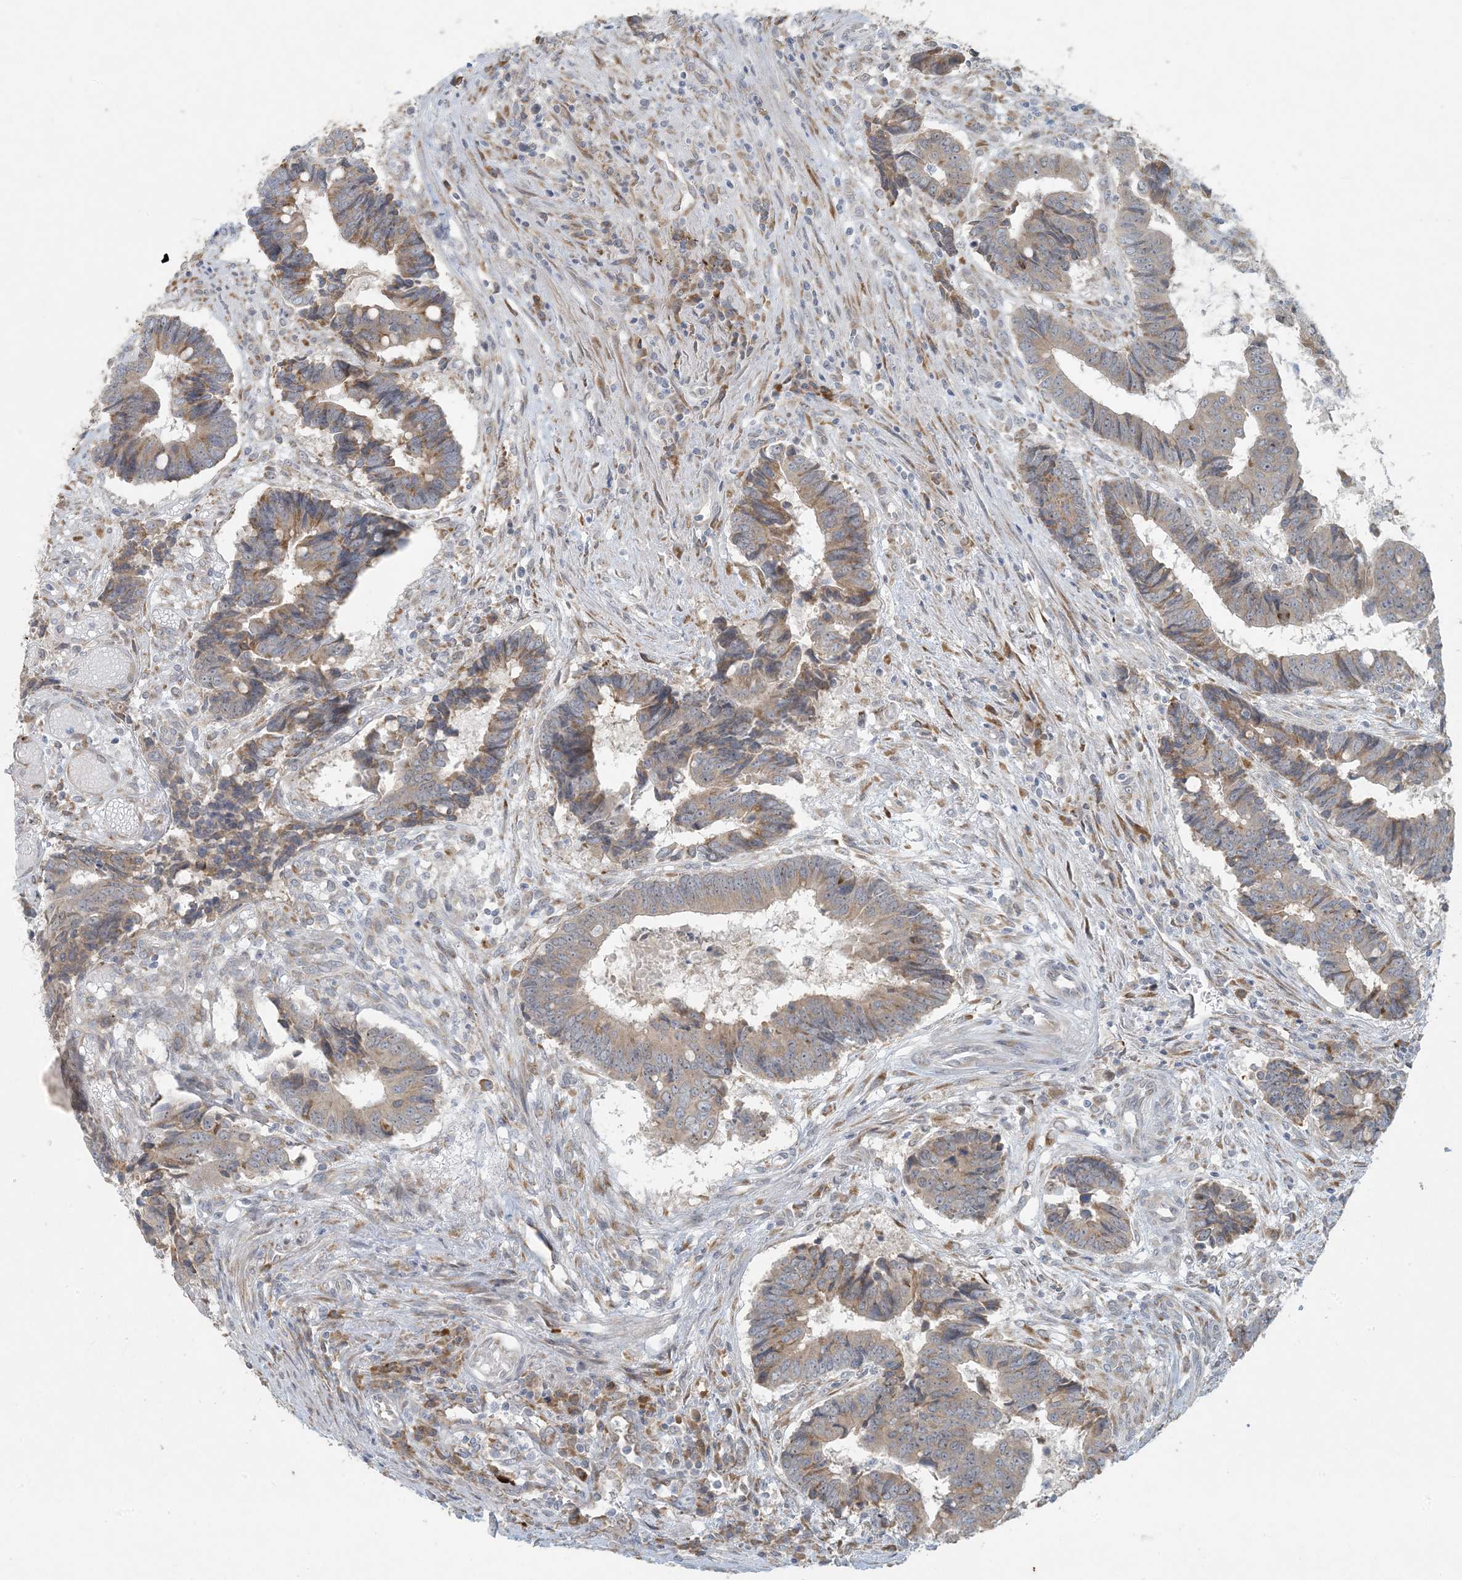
{"staining": {"intensity": "weak", "quantity": ">75%", "location": "cytoplasmic/membranous"}, "tissue": "colorectal cancer", "cell_type": "Tumor cells", "image_type": "cancer", "snomed": [{"axis": "morphology", "description": "Adenocarcinoma, NOS"}, {"axis": "topography", "description": "Rectum"}], "caption": "The immunohistochemical stain labels weak cytoplasmic/membranous positivity in tumor cells of colorectal cancer tissue.", "gene": "HACL1", "patient": {"sex": "male", "age": 84}}